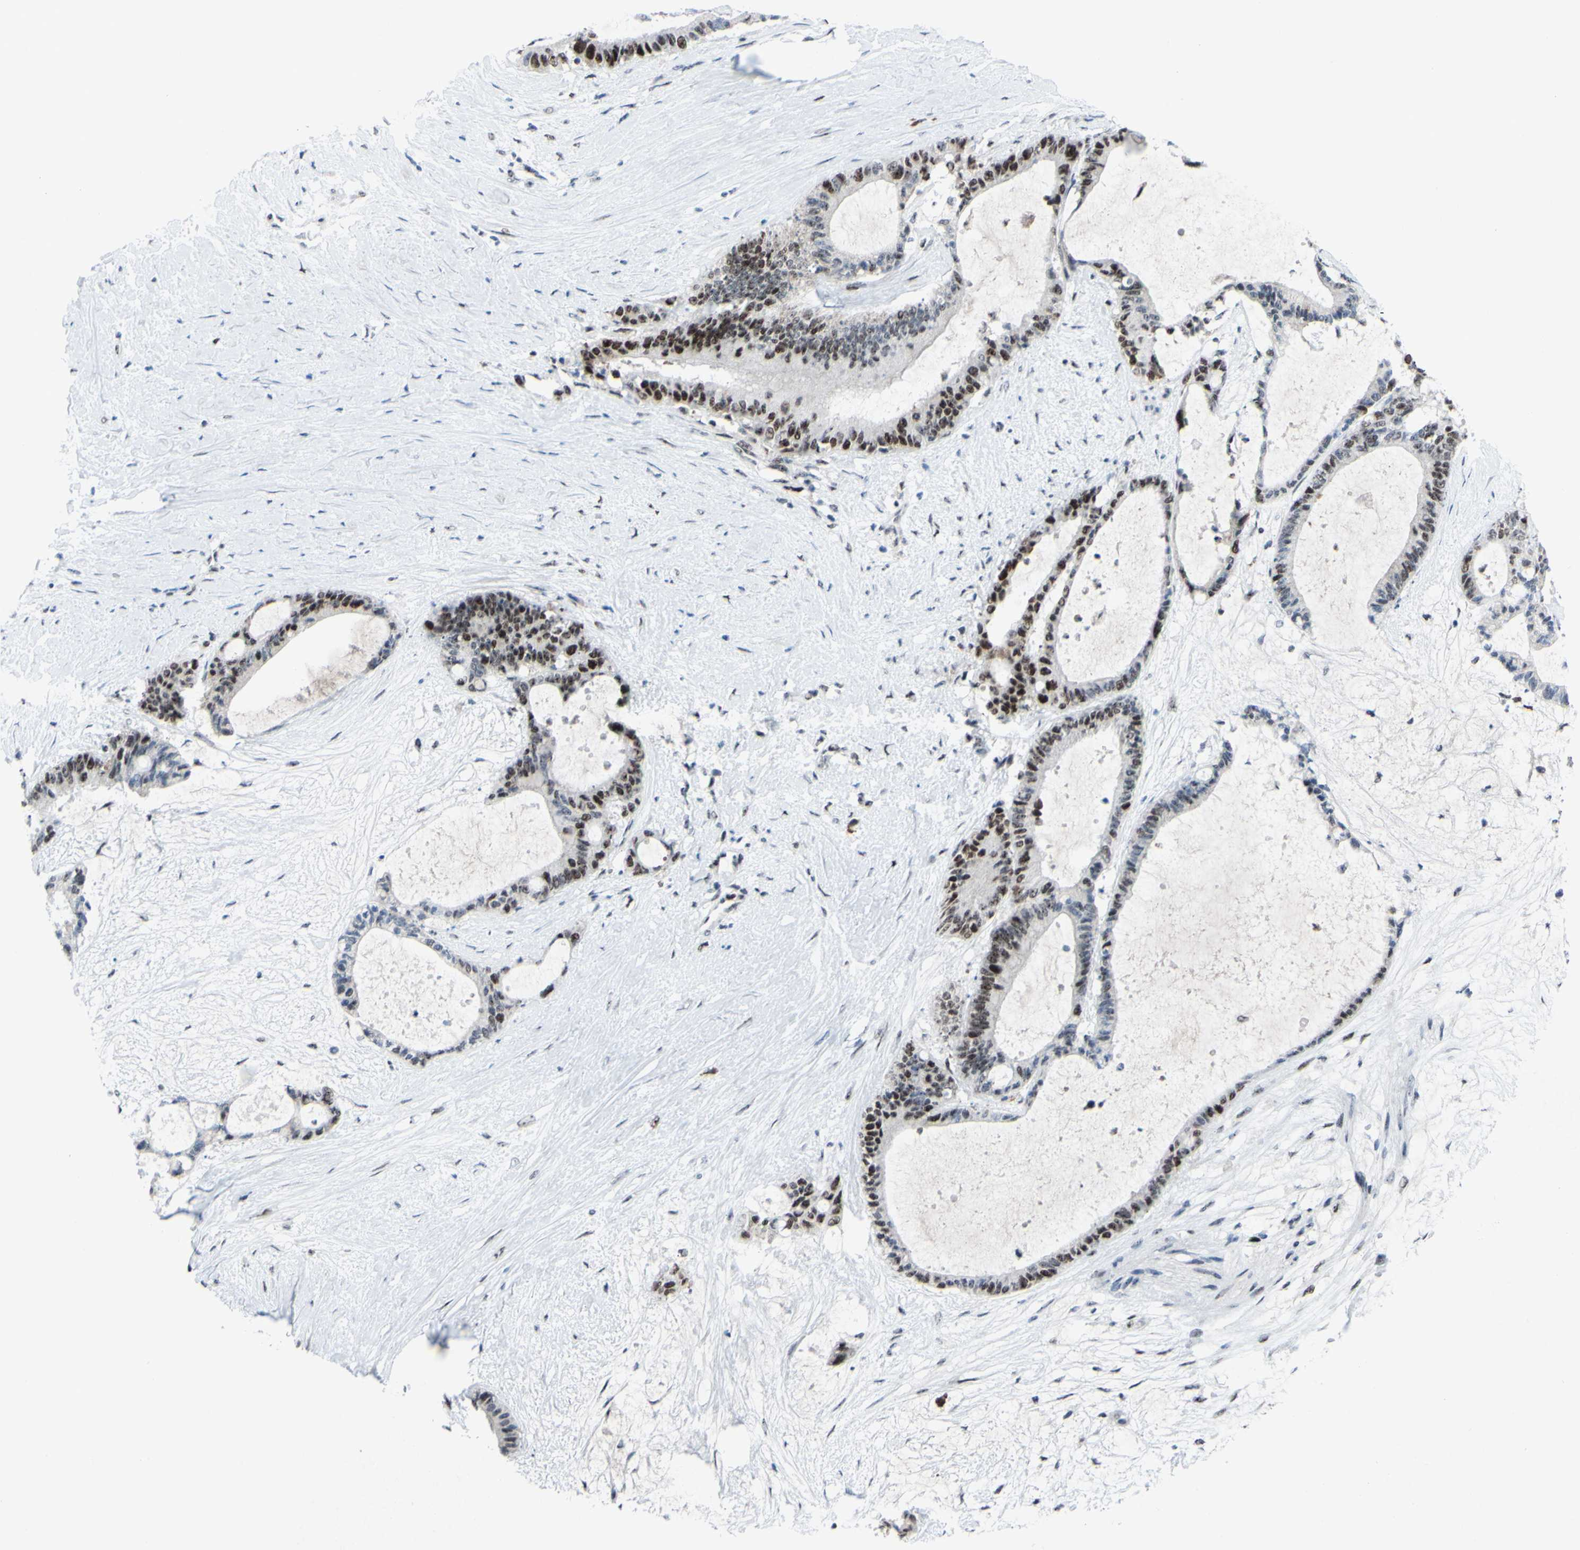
{"staining": {"intensity": "strong", "quantity": "25%-75%", "location": "nuclear"}, "tissue": "liver cancer", "cell_type": "Tumor cells", "image_type": "cancer", "snomed": [{"axis": "morphology", "description": "Cholangiocarcinoma"}, {"axis": "topography", "description": "Liver"}], "caption": "An image showing strong nuclear positivity in about 25%-75% of tumor cells in liver cholangiocarcinoma, as visualized by brown immunohistochemical staining.", "gene": "POLR1A", "patient": {"sex": "female", "age": 73}}